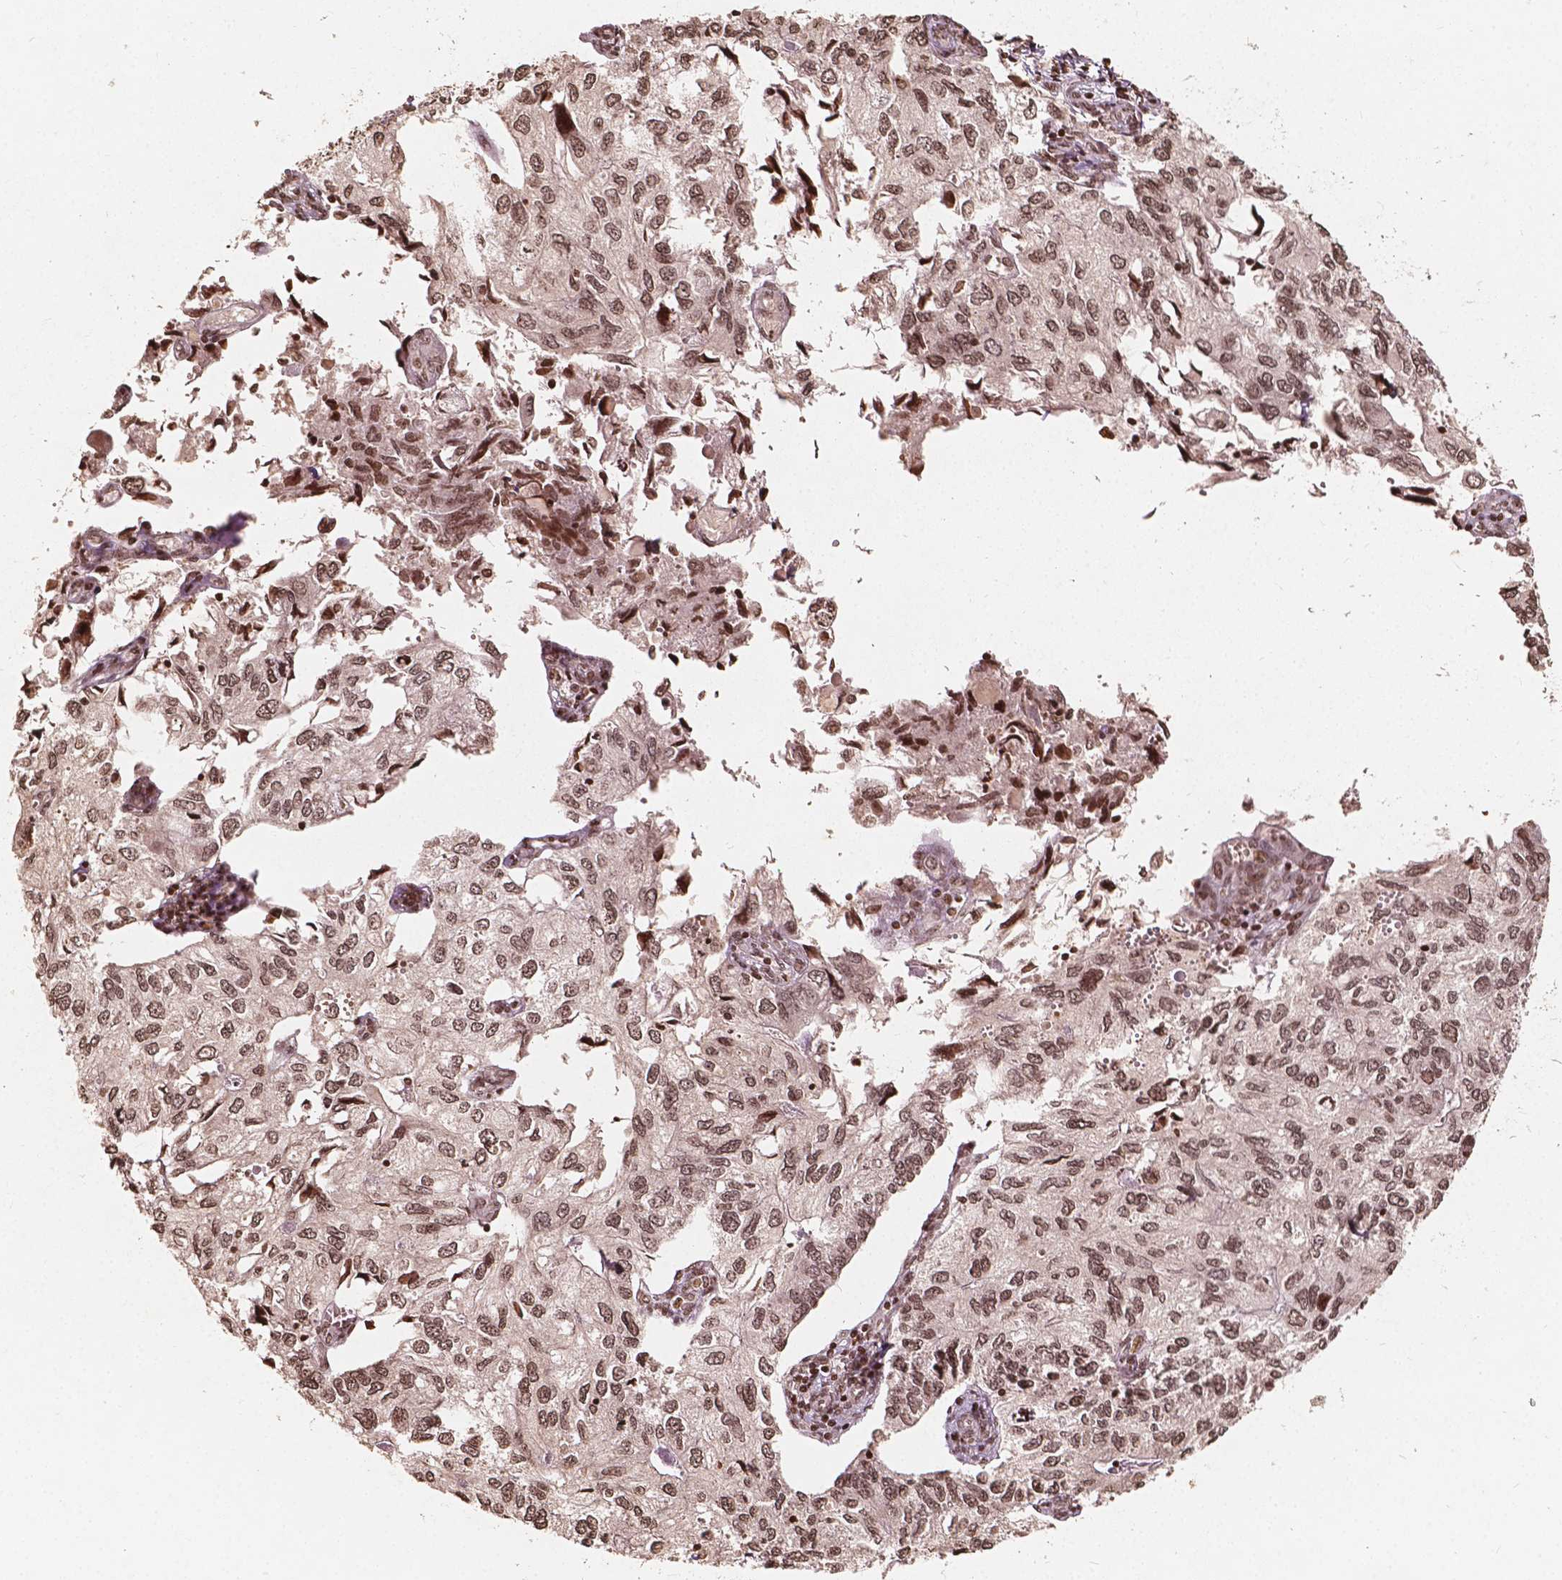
{"staining": {"intensity": "moderate", "quantity": ">75%", "location": "nuclear"}, "tissue": "endometrial cancer", "cell_type": "Tumor cells", "image_type": "cancer", "snomed": [{"axis": "morphology", "description": "Carcinoma, NOS"}, {"axis": "topography", "description": "Uterus"}], "caption": "Endometrial cancer stained with a protein marker shows moderate staining in tumor cells.", "gene": "H3C14", "patient": {"sex": "female", "age": 76}}